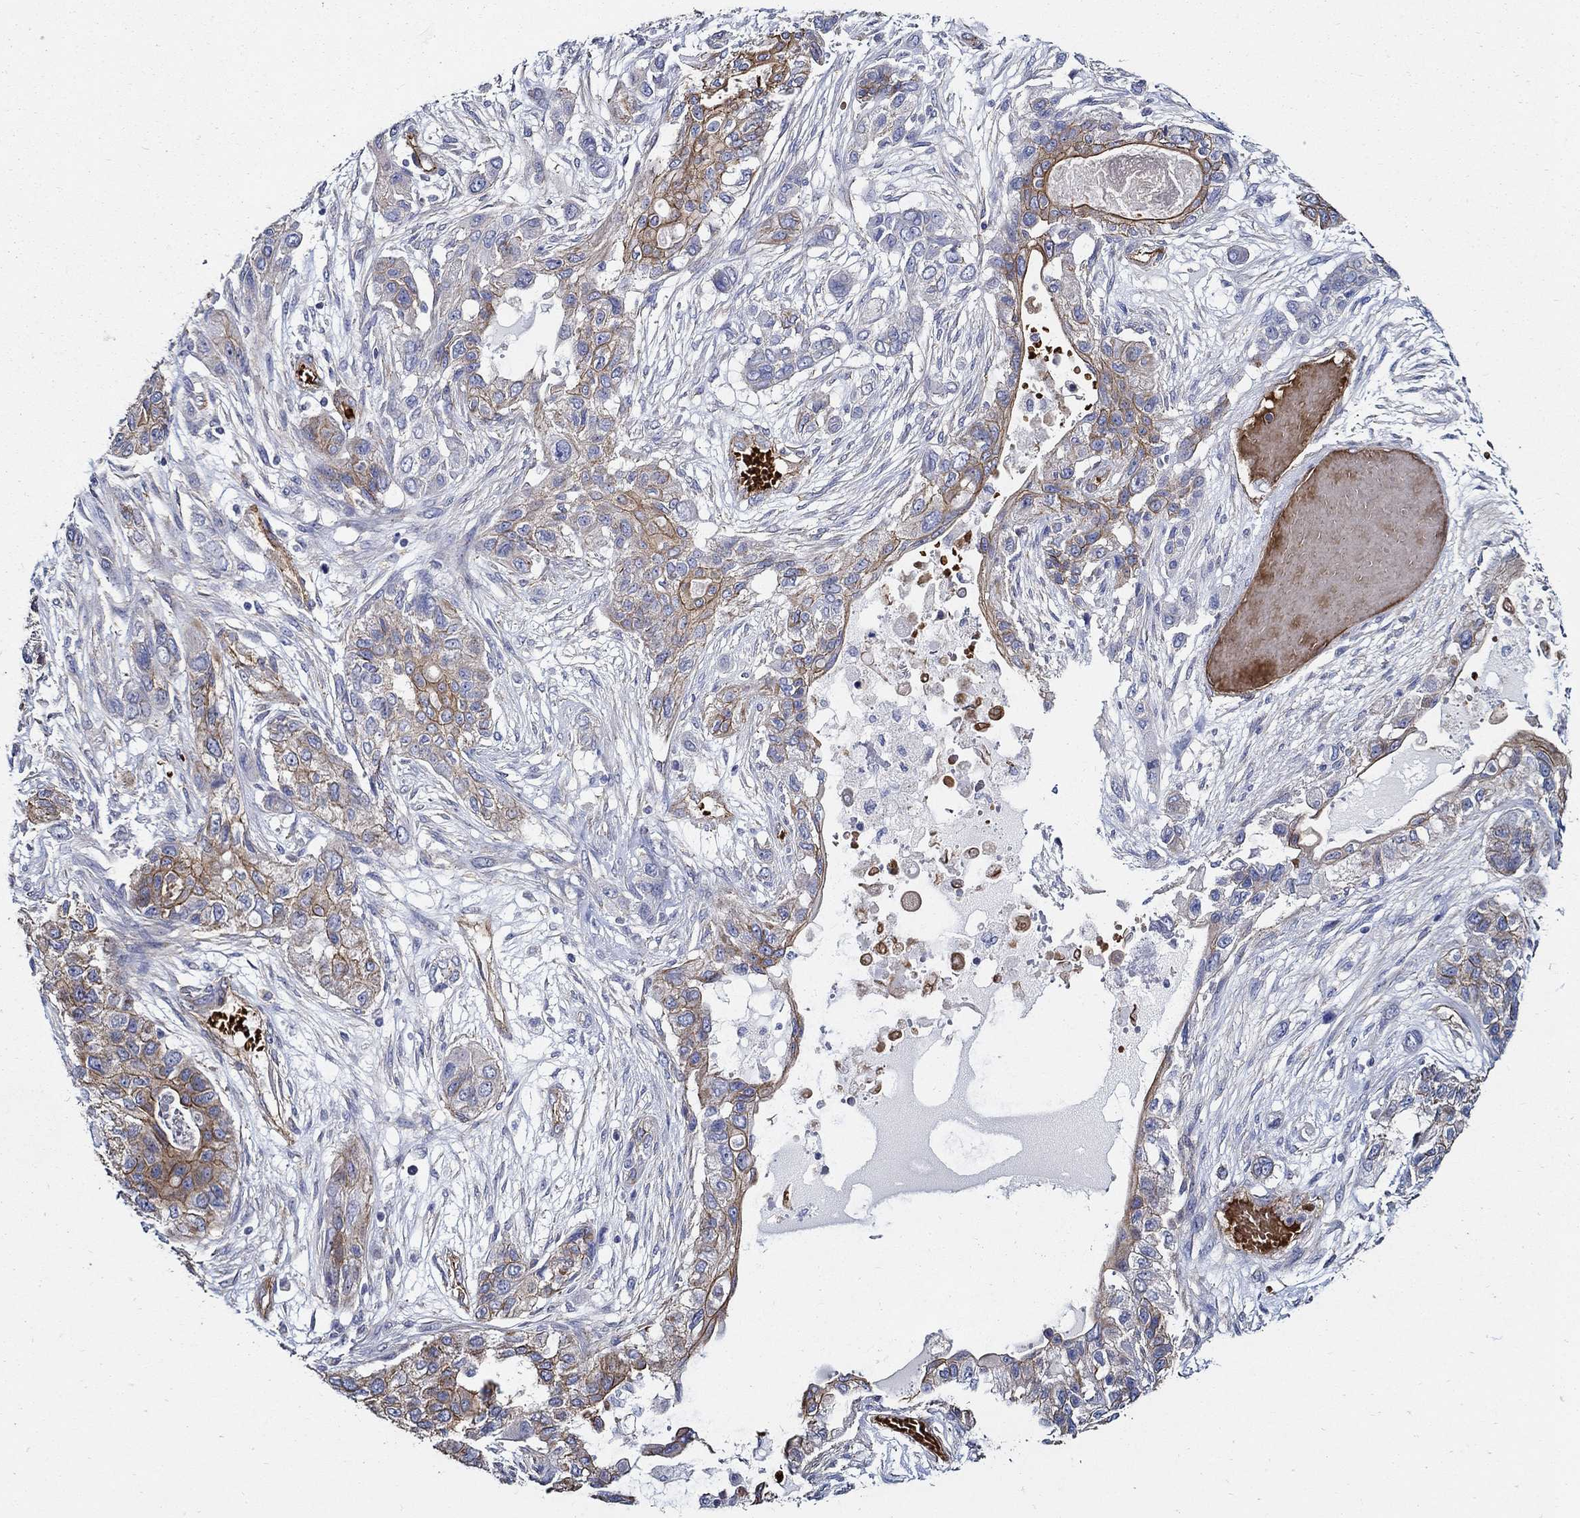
{"staining": {"intensity": "strong", "quantity": "25%-75%", "location": "cytoplasmic/membranous"}, "tissue": "lung cancer", "cell_type": "Tumor cells", "image_type": "cancer", "snomed": [{"axis": "morphology", "description": "Squamous cell carcinoma, NOS"}, {"axis": "topography", "description": "Lung"}], "caption": "A micrograph showing strong cytoplasmic/membranous expression in about 25%-75% of tumor cells in lung squamous cell carcinoma, as visualized by brown immunohistochemical staining.", "gene": "APBB3", "patient": {"sex": "female", "age": 70}}